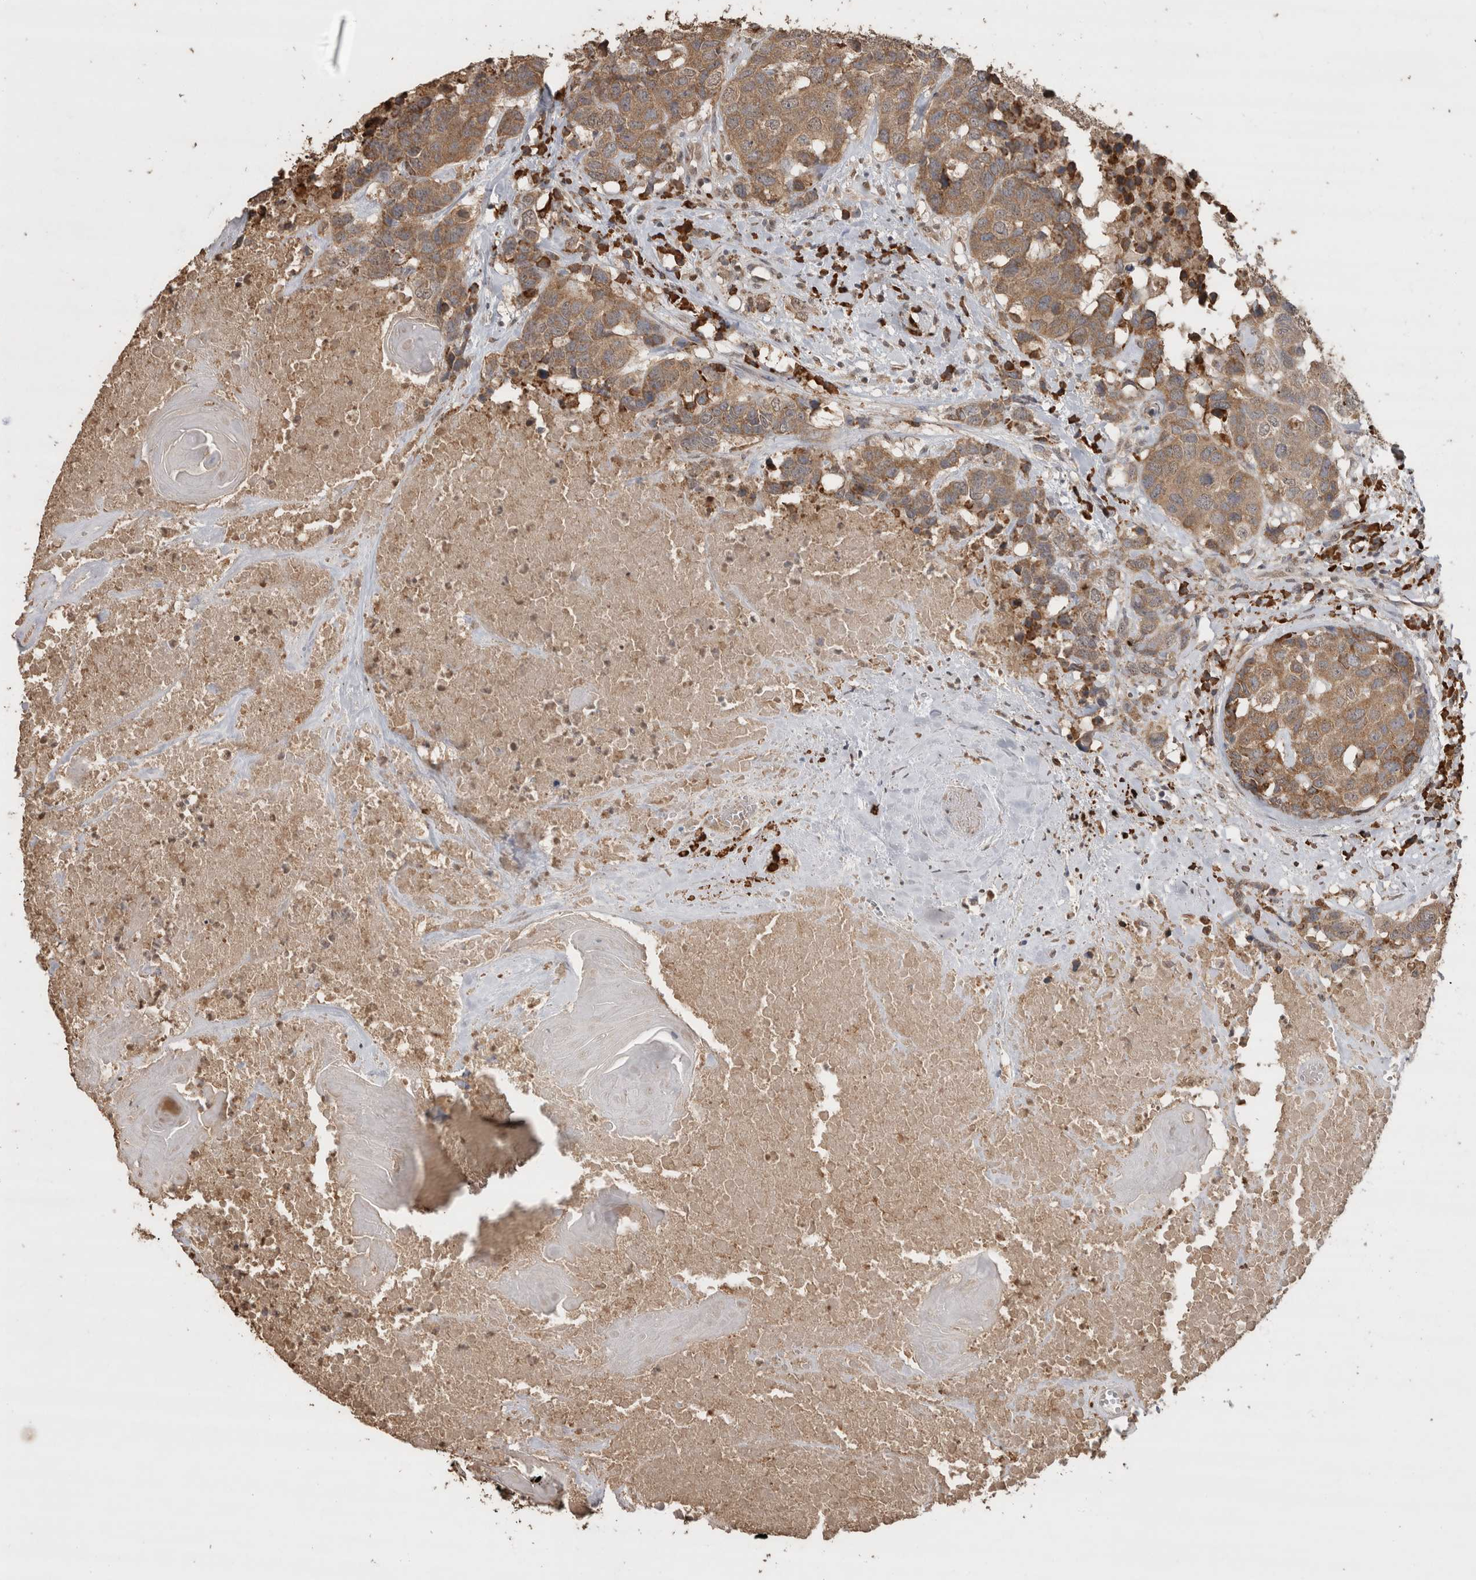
{"staining": {"intensity": "moderate", "quantity": ">75%", "location": "cytoplasmic/membranous"}, "tissue": "head and neck cancer", "cell_type": "Tumor cells", "image_type": "cancer", "snomed": [{"axis": "morphology", "description": "Squamous cell carcinoma, NOS"}, {"axis": "topography", "description": "Head-Neck"}], "caption": "Brown immunohistochemical staining in head and neck cancer demonstrates moderate cytoplasmic/membranous staining in about >75% of tumor cells.", "gene": "CRELD2", "patient": {"sex": "male", "age": 66}}